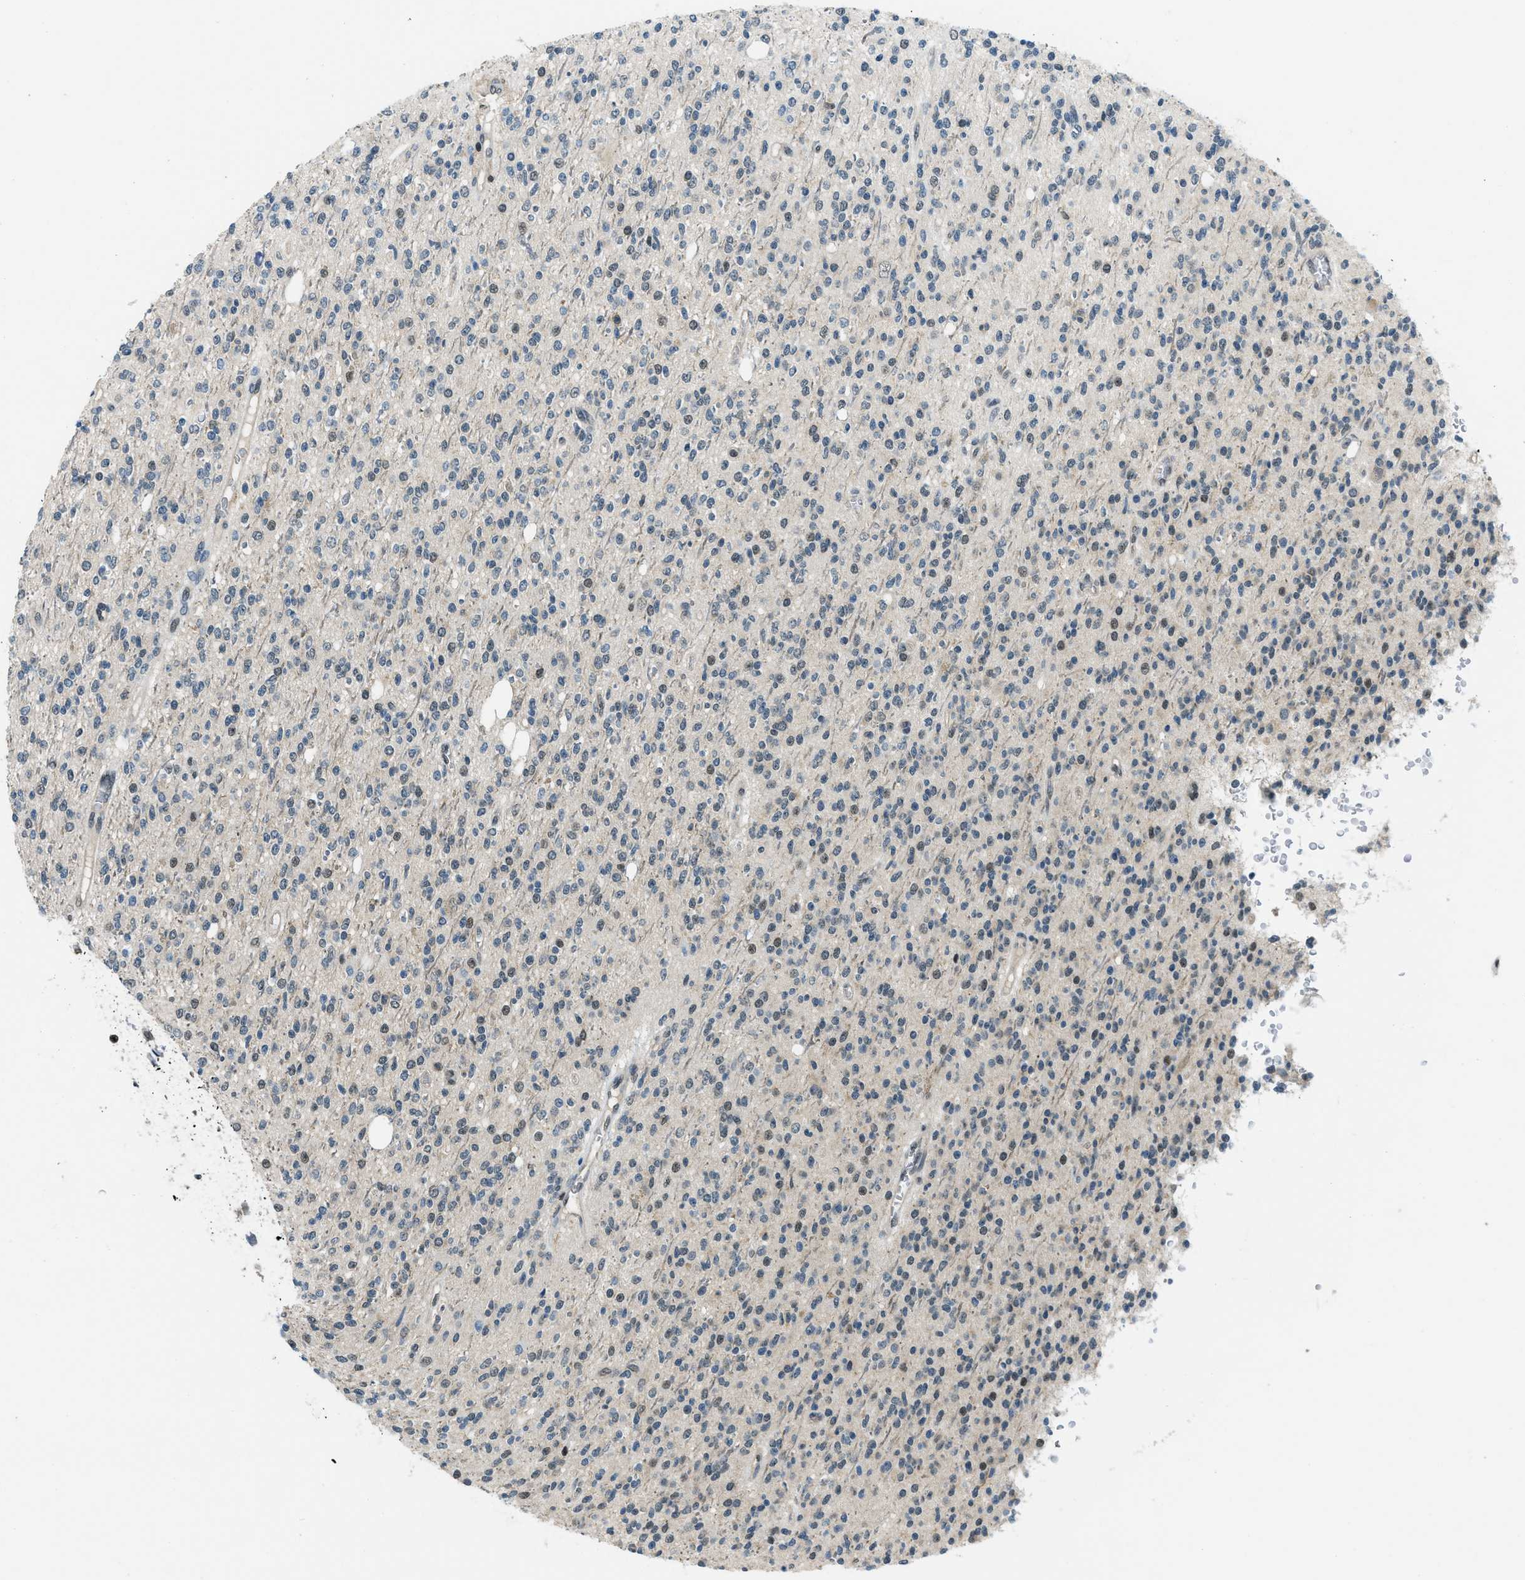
{"staining": {"intensity": "moderate", "quantity": "<25%", "location": "nuclear"}, "tissue": "glioma", "cell_type": "Tumor cells", "image_type": "cancer", "snomed": [{"axis": "morphology", "description": "Glioma, malignant, High grade"}, {"axis": "topography", "description": "Brain"}], "caption": "IHC (DAB) staining of glioma demonstrates moderate nuclear protein staining in approximately <25% of tumor cells.", "gene": "OGFR", "patient": {"sex": "male", "age": 34}}